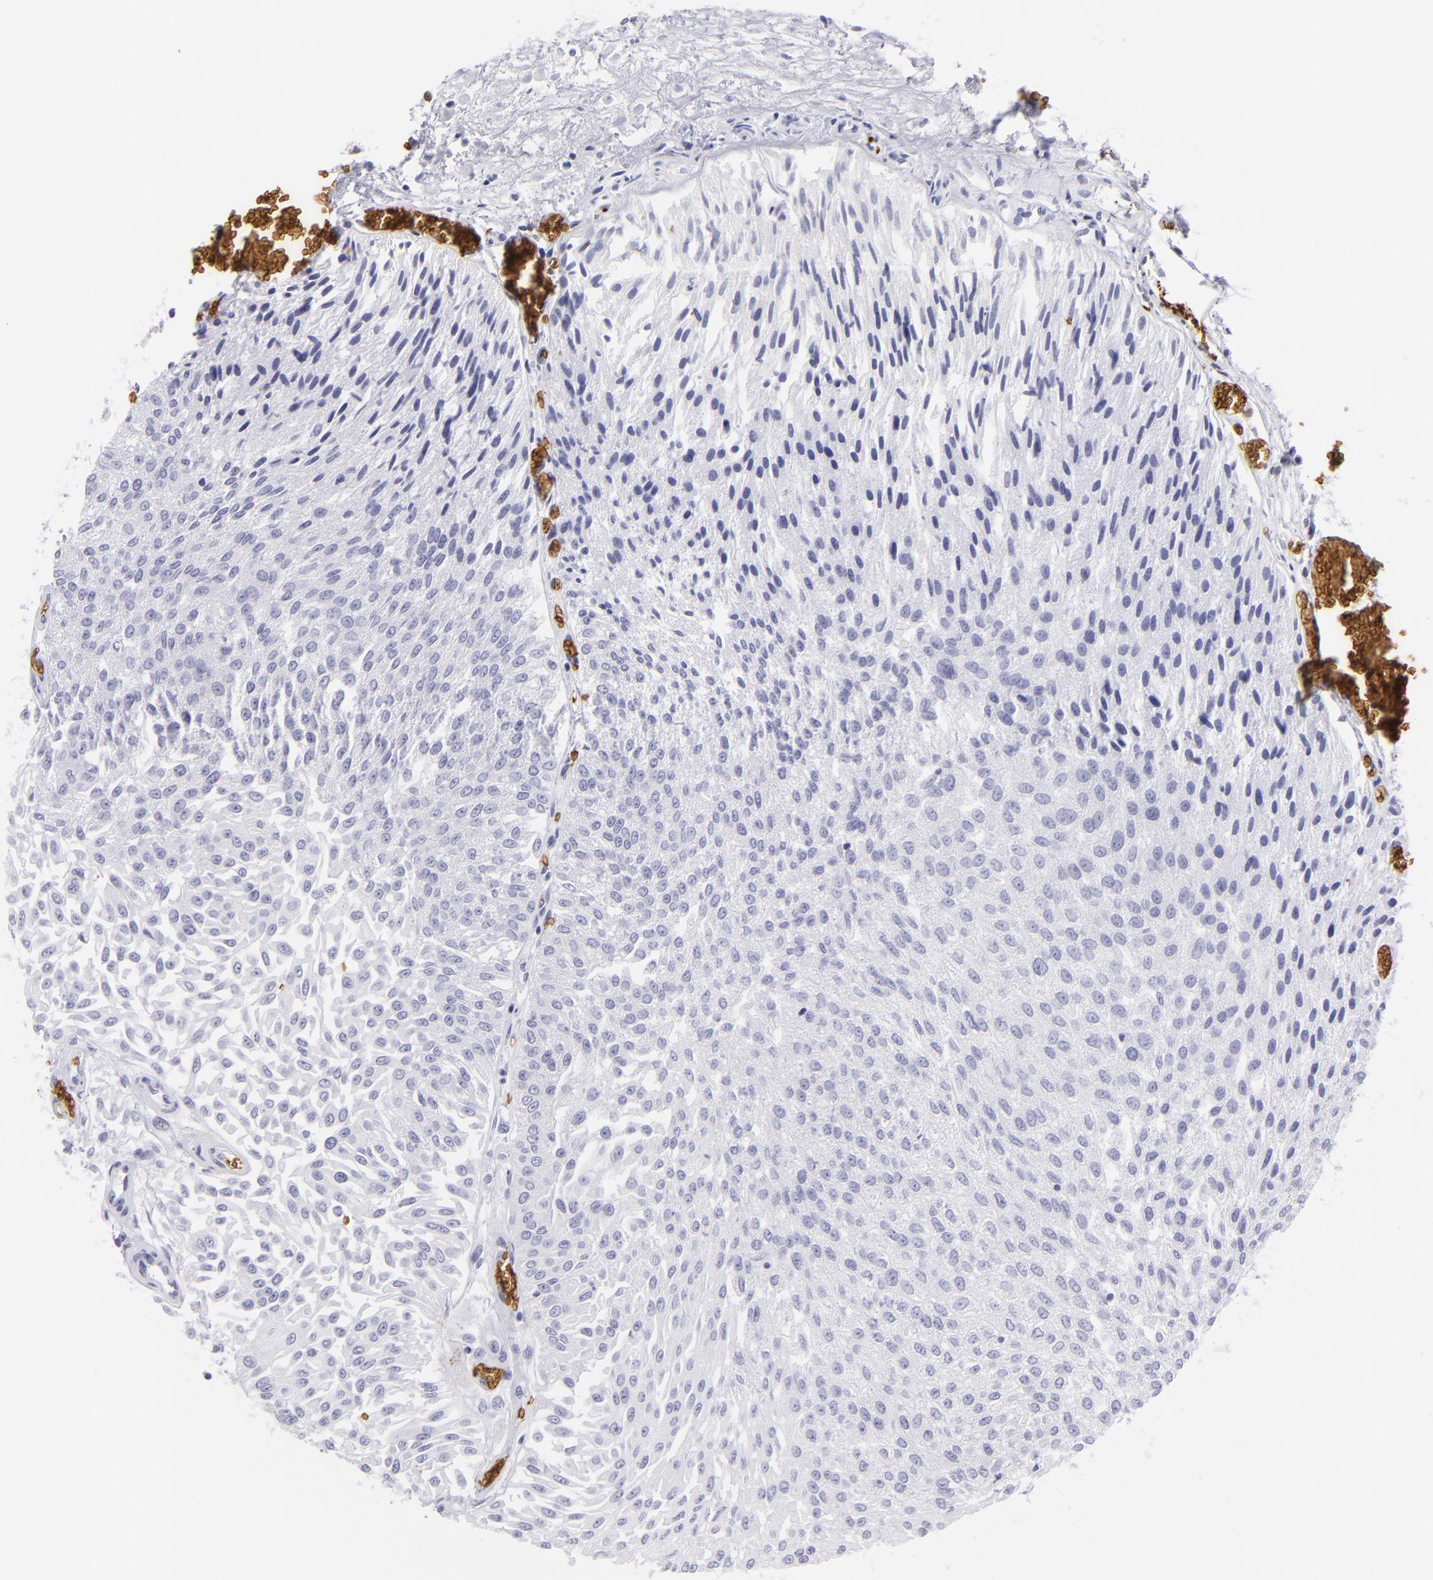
{"staining": {"intensity": "negative", "quantity": "none", "location": "none"}, "tissue": "urothelial cancer", "cell_type": "Tumor cells", "image_type": "cancer", "snomed": [{"axis": "morphology", "description": "Urothelial carcinoma, Low grade"}, {"axis": "topography", "description": "Urinary bladder"}], "caption": "Human low-grade urothelial carcinoma stained for a protein using immunohistochemistry exhibits no staining in tumor cells.", "gene": "GYPA", "patient": {"sex": "male", "age": 86}}